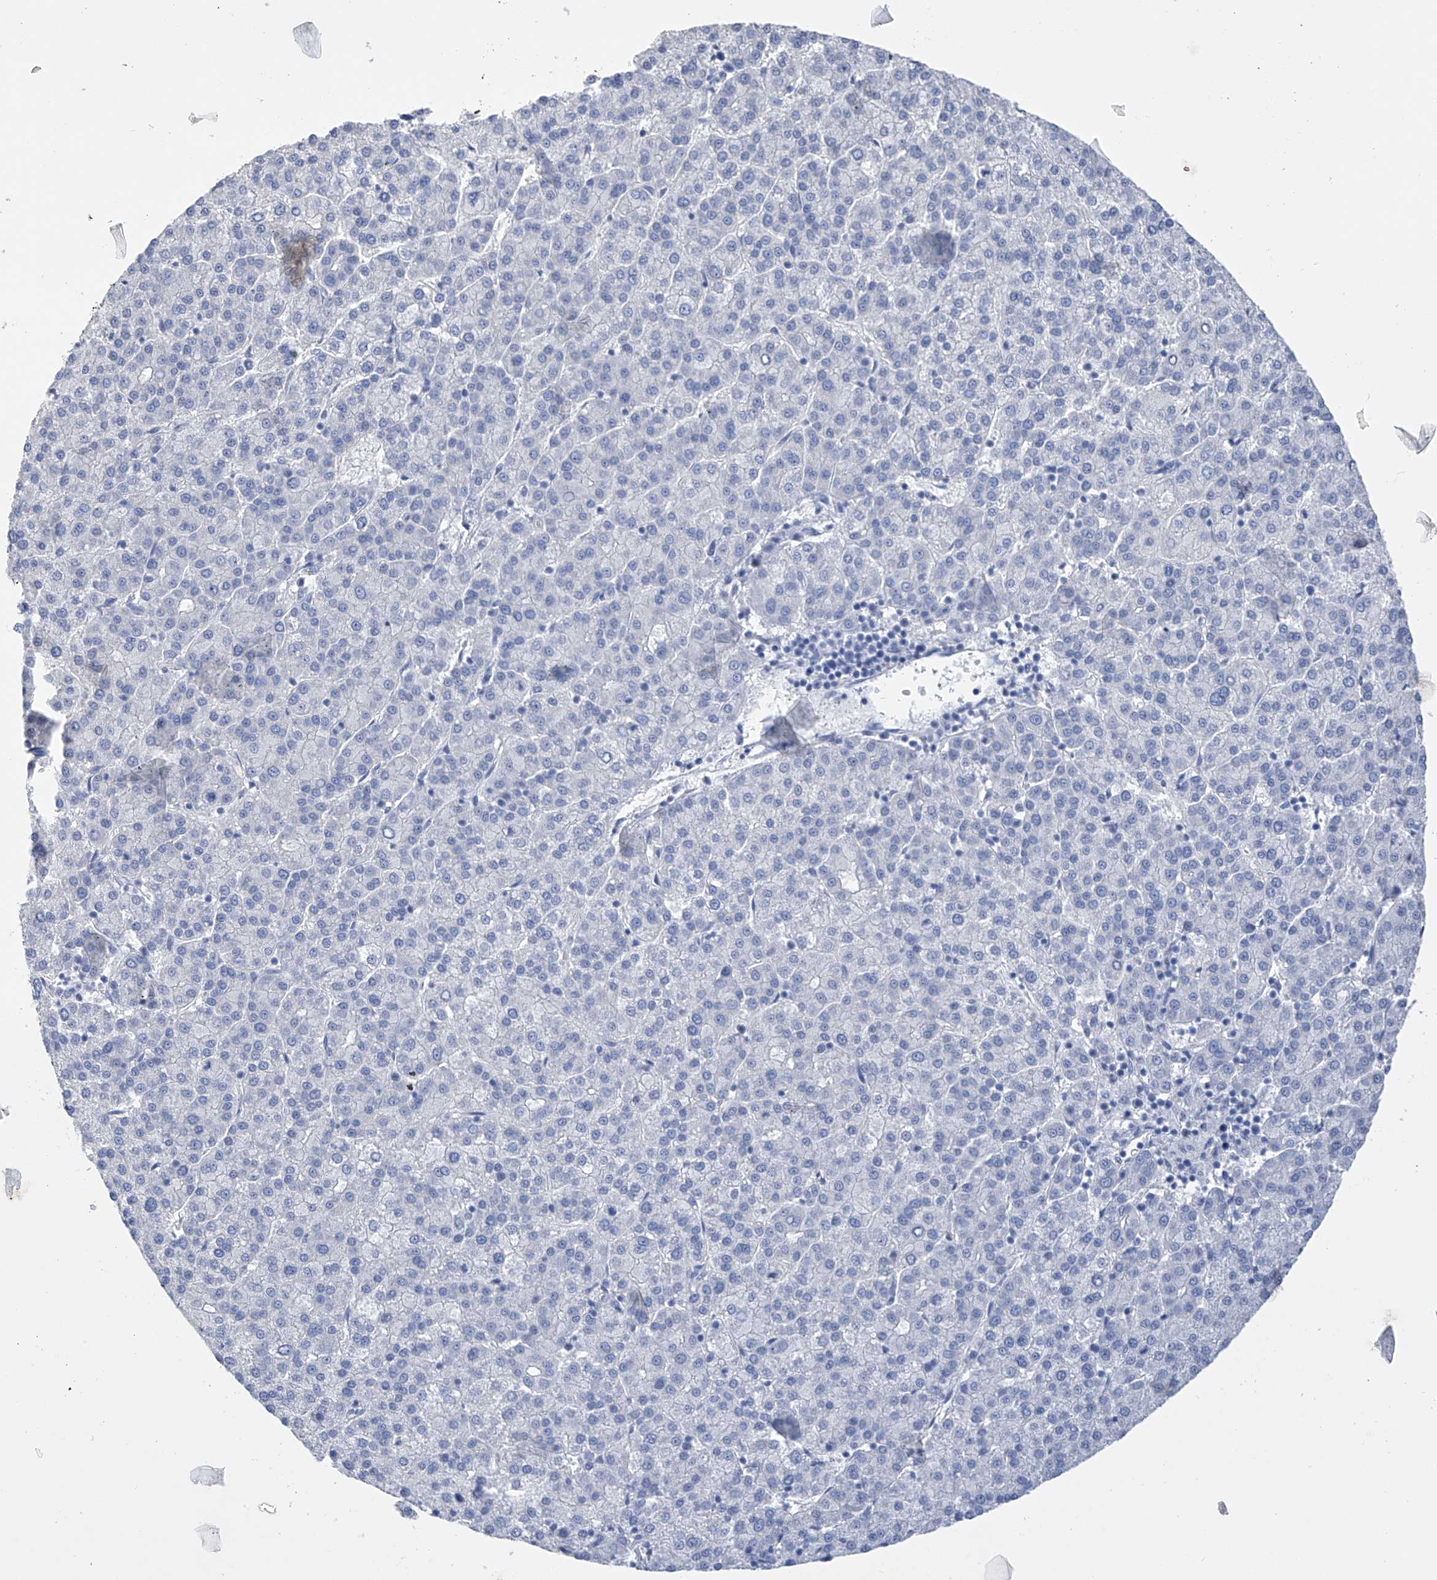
{"staining": {"intensity": "negative", "quantity": "none", "location": "none"}, "tissue": "liver cancer", "cell_type": "Tumor cells", "image_type": "cancer", "snomed": [{"axis": "morphology", "description": "Carcinoma, Hepatocellular, NOS"}, {"axis": "topography", "description": "Liver"}], "caption": "The histopathology image displays no significant staining in tumor cells of liver cancer. (Stains: DAB (3,3'-diaminobenzidine) IHC with hematoxylin counter stain, Microscopy: brightfield microscopy at high magnification).", "gene": "ADRA1A", "patient": {"sex": "female", "age": 58}}